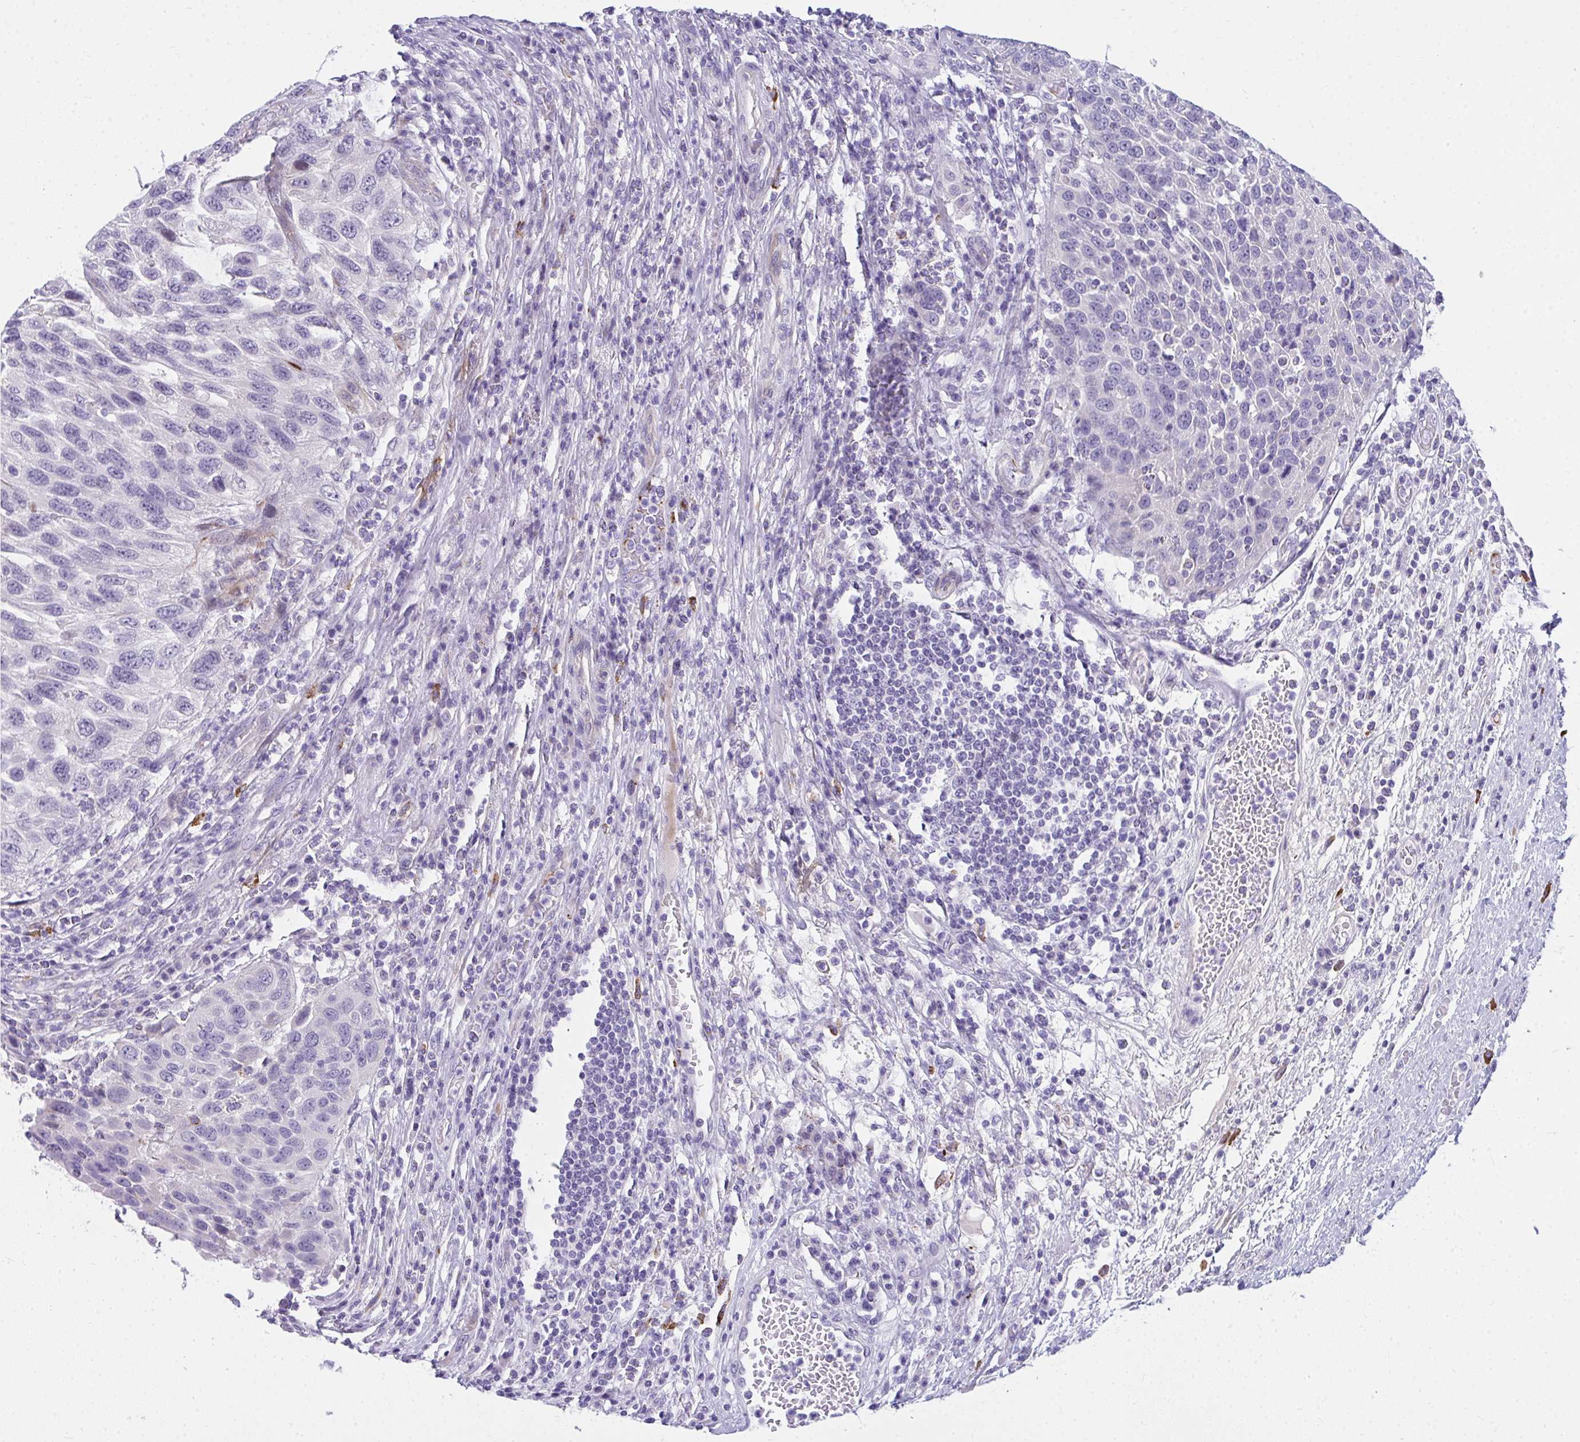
{"staining": {"intensity": "negative", "quantity": "none", "location": "none"}, "tissue": "urothelial cancer", "cell_type": "Tumor cells", "image_type": "cancer", "snomed": [{"axis": "morphology", "description": "Urothelial carcinoma, High grade"}, {"axis": "topography", "description": "Urinary bladder"}], "caption": "DAB (3,3'-diaminobenzidine) immunohistochemical staining of human high-grade urothelial carcinoma displays no significant staining in tumor cells.", "gene": "TSBP1", "patient": {"sex": "female", "age": 70}}